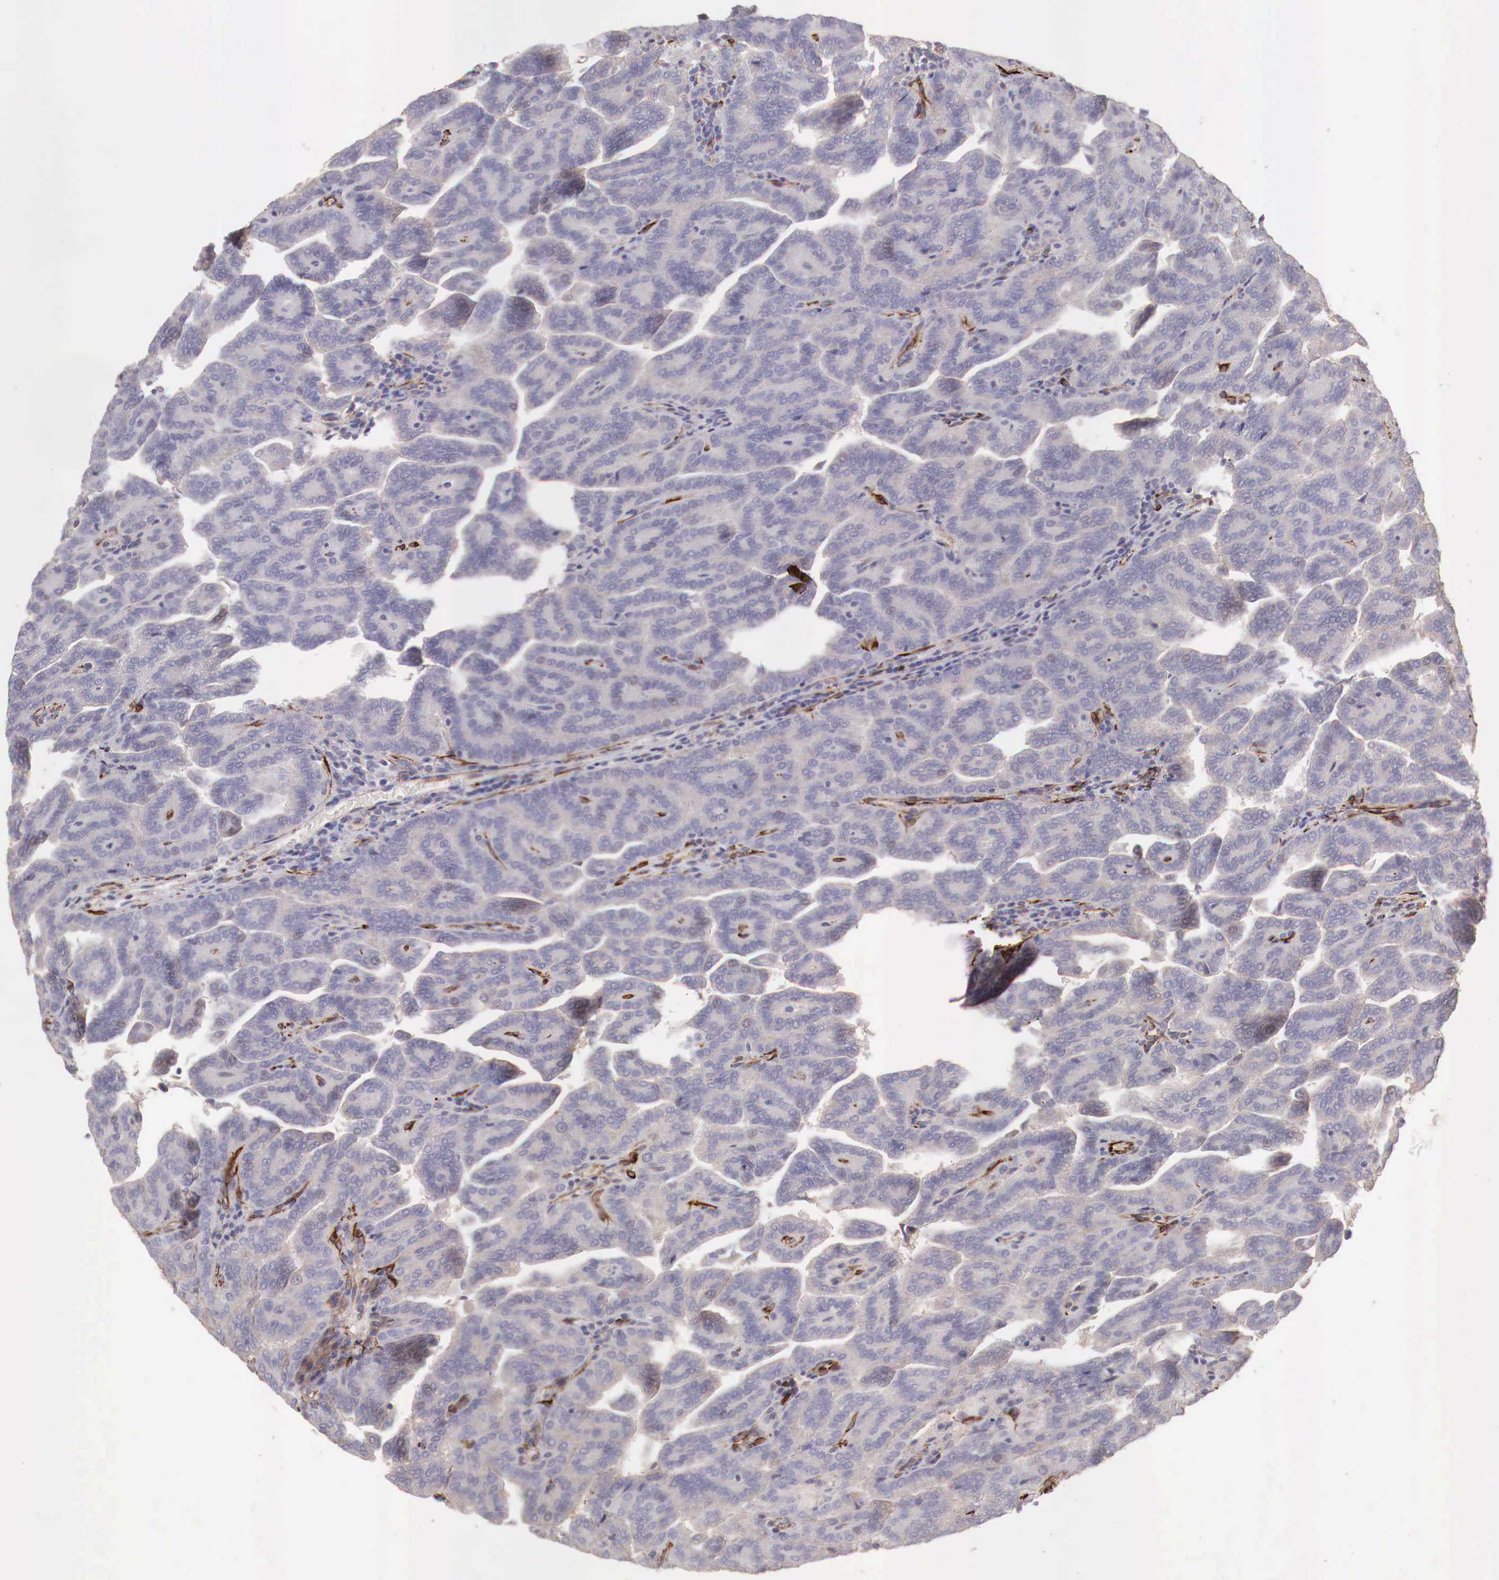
{"staining": {"intensity": "negative", "quantity": "none", "location": "none"}, "tissue": "renal cancer", "cell_type": "Tumor cells", "image_type": "cancer", "snomed": [{"axis": "morphology", "description": "Adenocarcinoma, NOS"}, {"axis": "topography", "description": "Kidney"}], "caption": "Immunohistochemistry (IHC) image of renal cancer stained for a protein (brown), which displays no staining in tumor cells.", "gene": "WT1", "patient": {"sex": "male", "age": 61}}